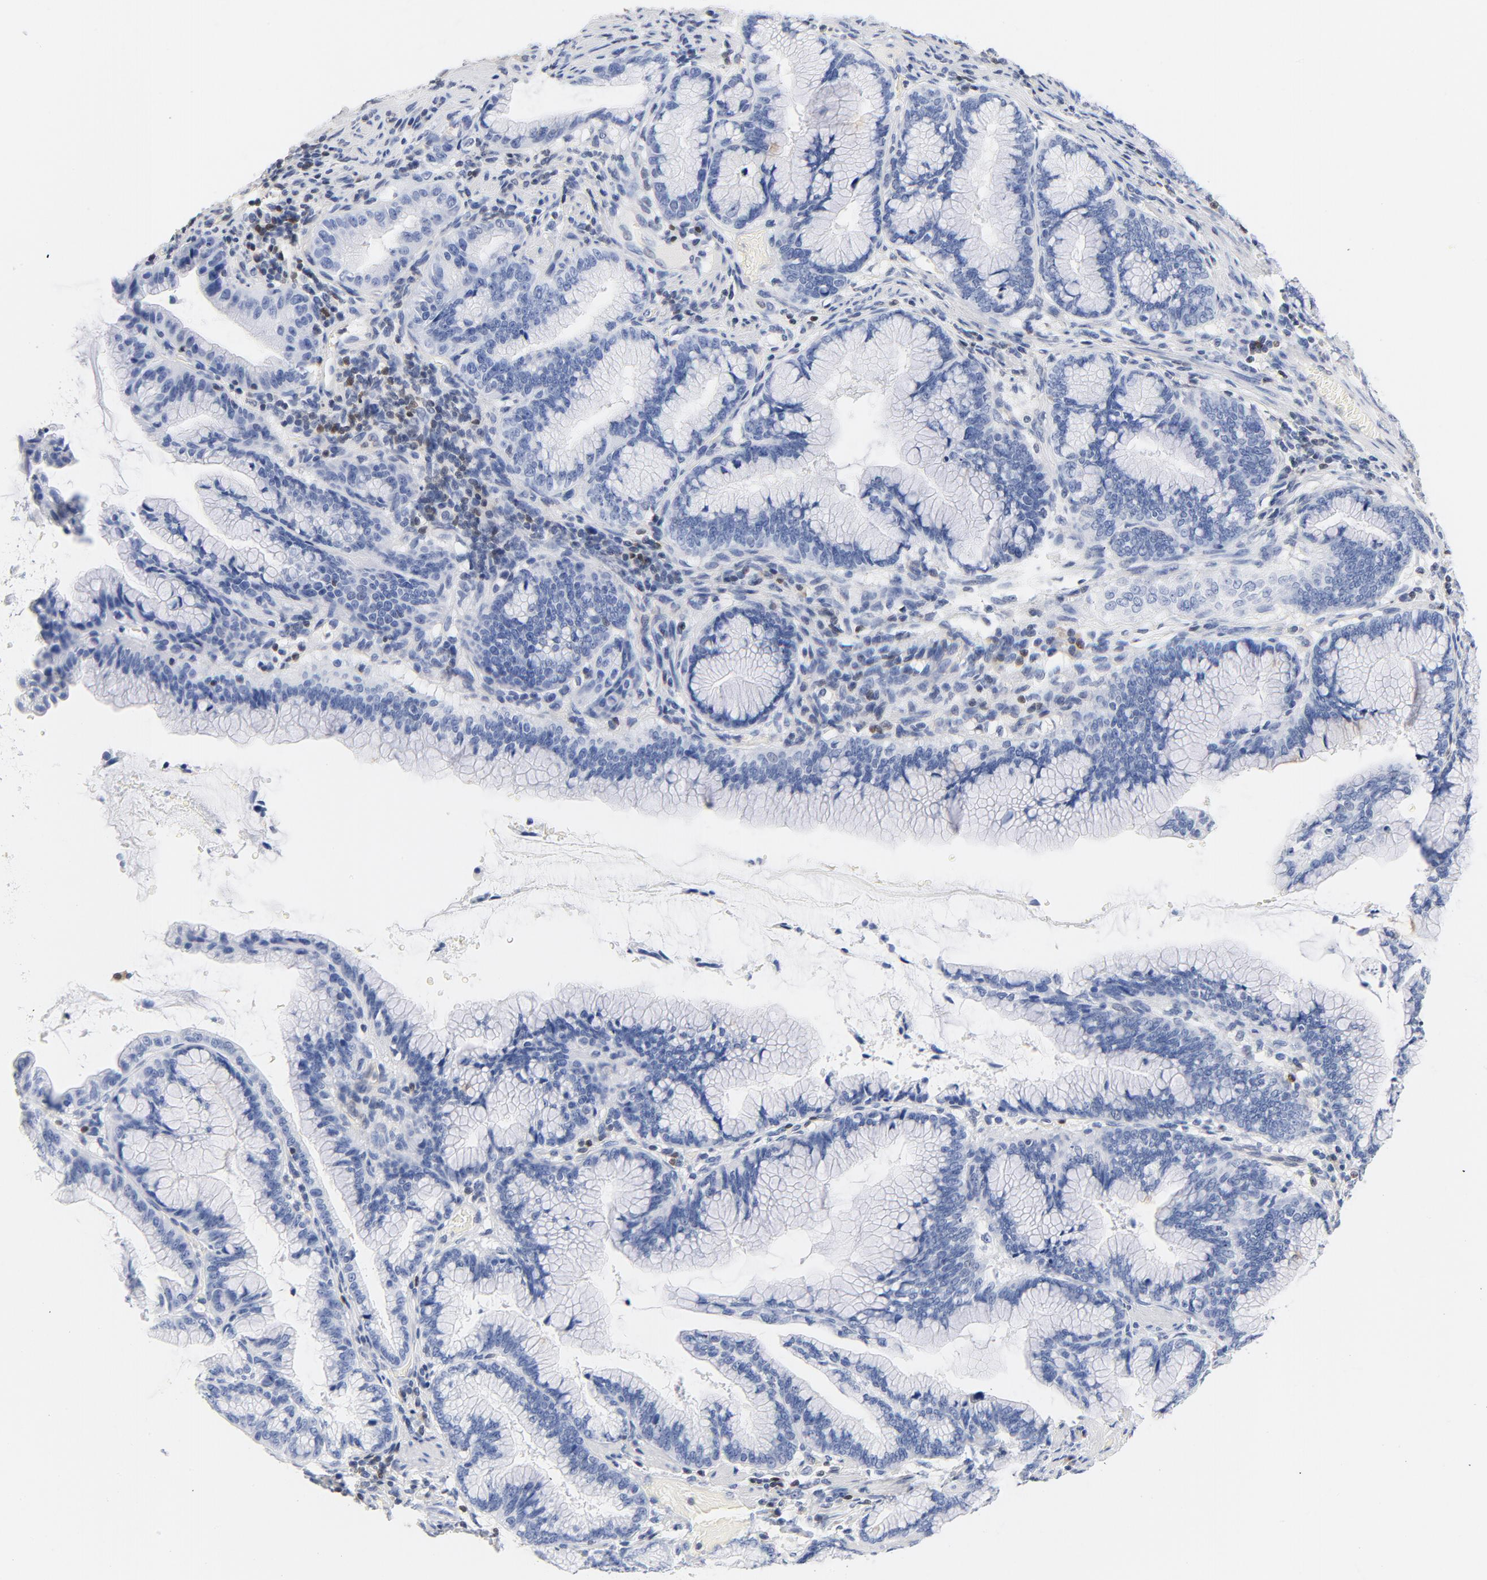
{"staining": {"intensity": "negative", "quantity": "none", "location": "none"}, "tissue": "pancreatic cancer", "cell_type": "Tumor cells", "image_type": "cancer", "snomed": [{"axis": "morphology", "description": "Adenocarcinoma, NOS"}, {"axis": "topography", "description": "Pancreas"}], "caption": "Immunohistochemical staining of pancreatic cancer (adenocarcinoma) displays no significant staining in tumor cells.", "gene": "CDKN1B", "patient": {"sex": "female", "age": 64}}